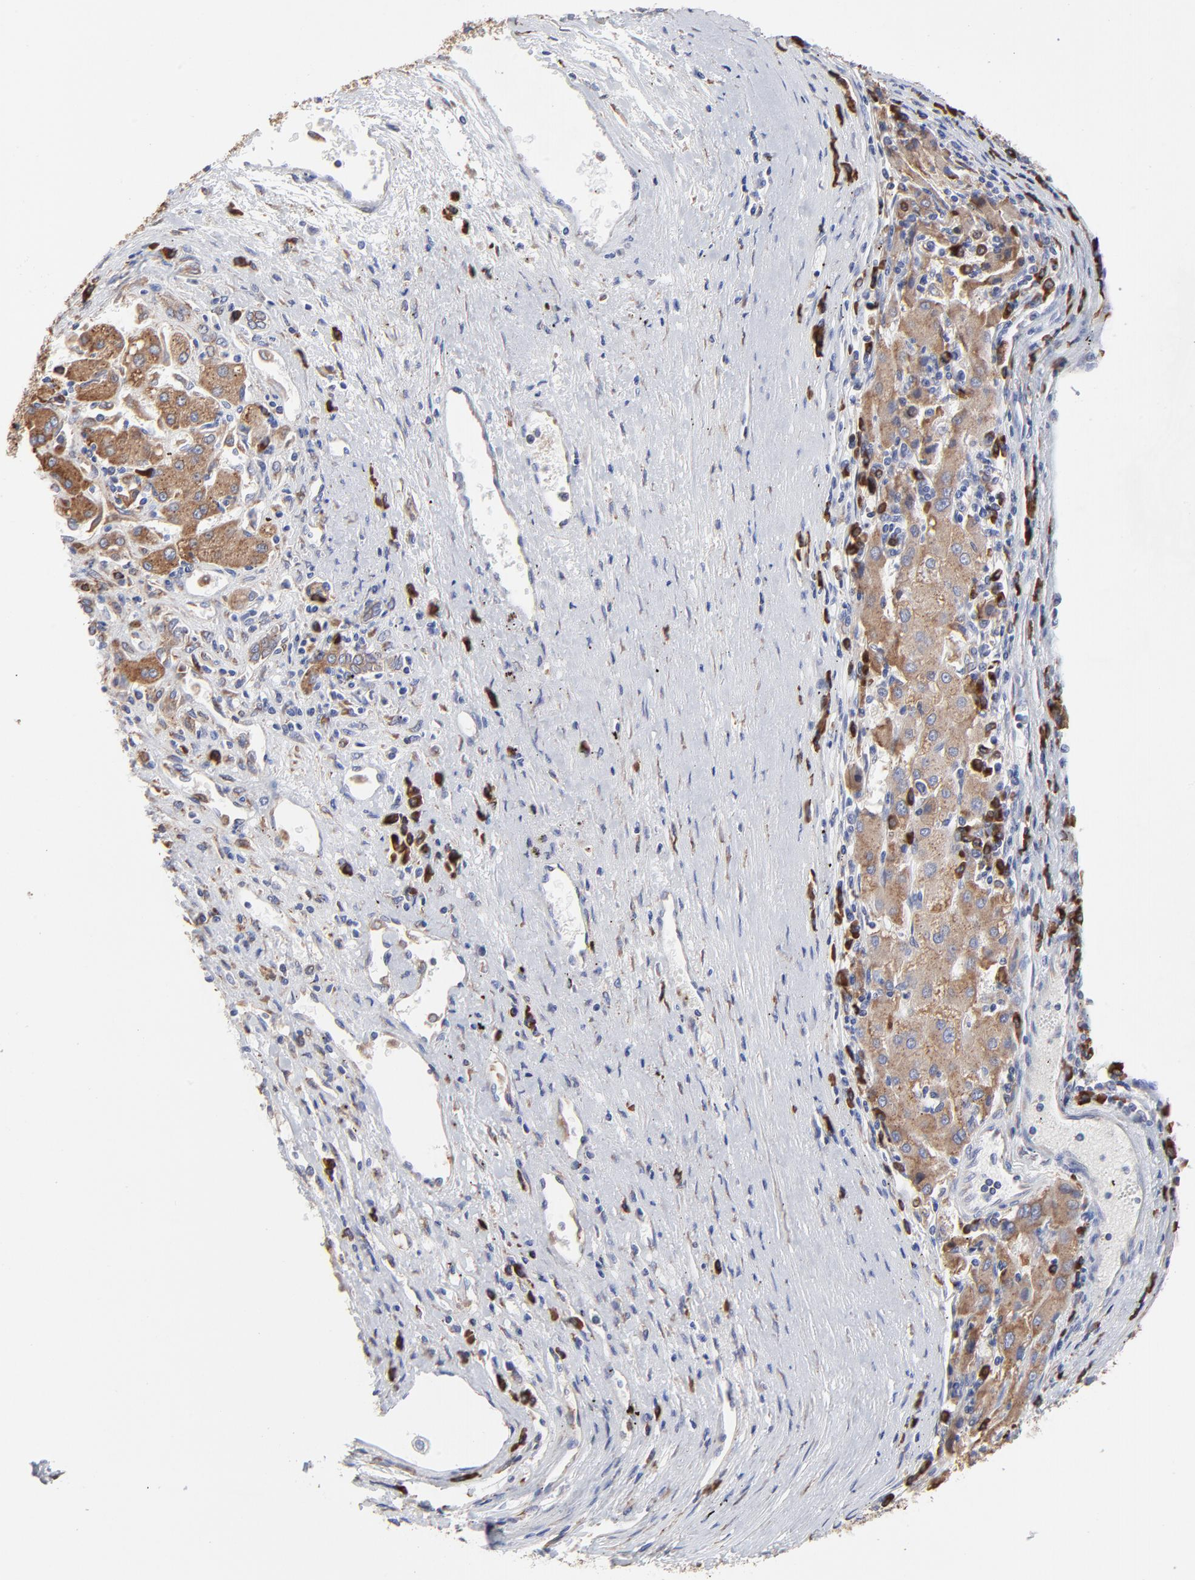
{"staining": {"intensity": "moderate", "quantity": ">75%", "location": "cytoplasmic/membranous"}, "tissue": "liver cancer", "cell_type": "Tumor cells", "image_type": "cancer", "snomed": [{"axis": "morphology", "description": "Carcinoma, Hepatocellular, NOS"}, {"axis": "topography", "description": "Liver"}], "caption": "Immunohistochemistry (IHC) staining of liver cancer (hepatocellular carcinoma), which shows medium levels of moderate cytoplasmic/membranous expression in approximately >75% of tumor cells indicating moderate cytoplasmic/membranous protein expression. The staining was performed using DAB (brown) for protein detection and nuclei were counterstained in hematoxylin (blue).", "gene": "LMAN1", "patient": {"sex": "male", "age": 72}}